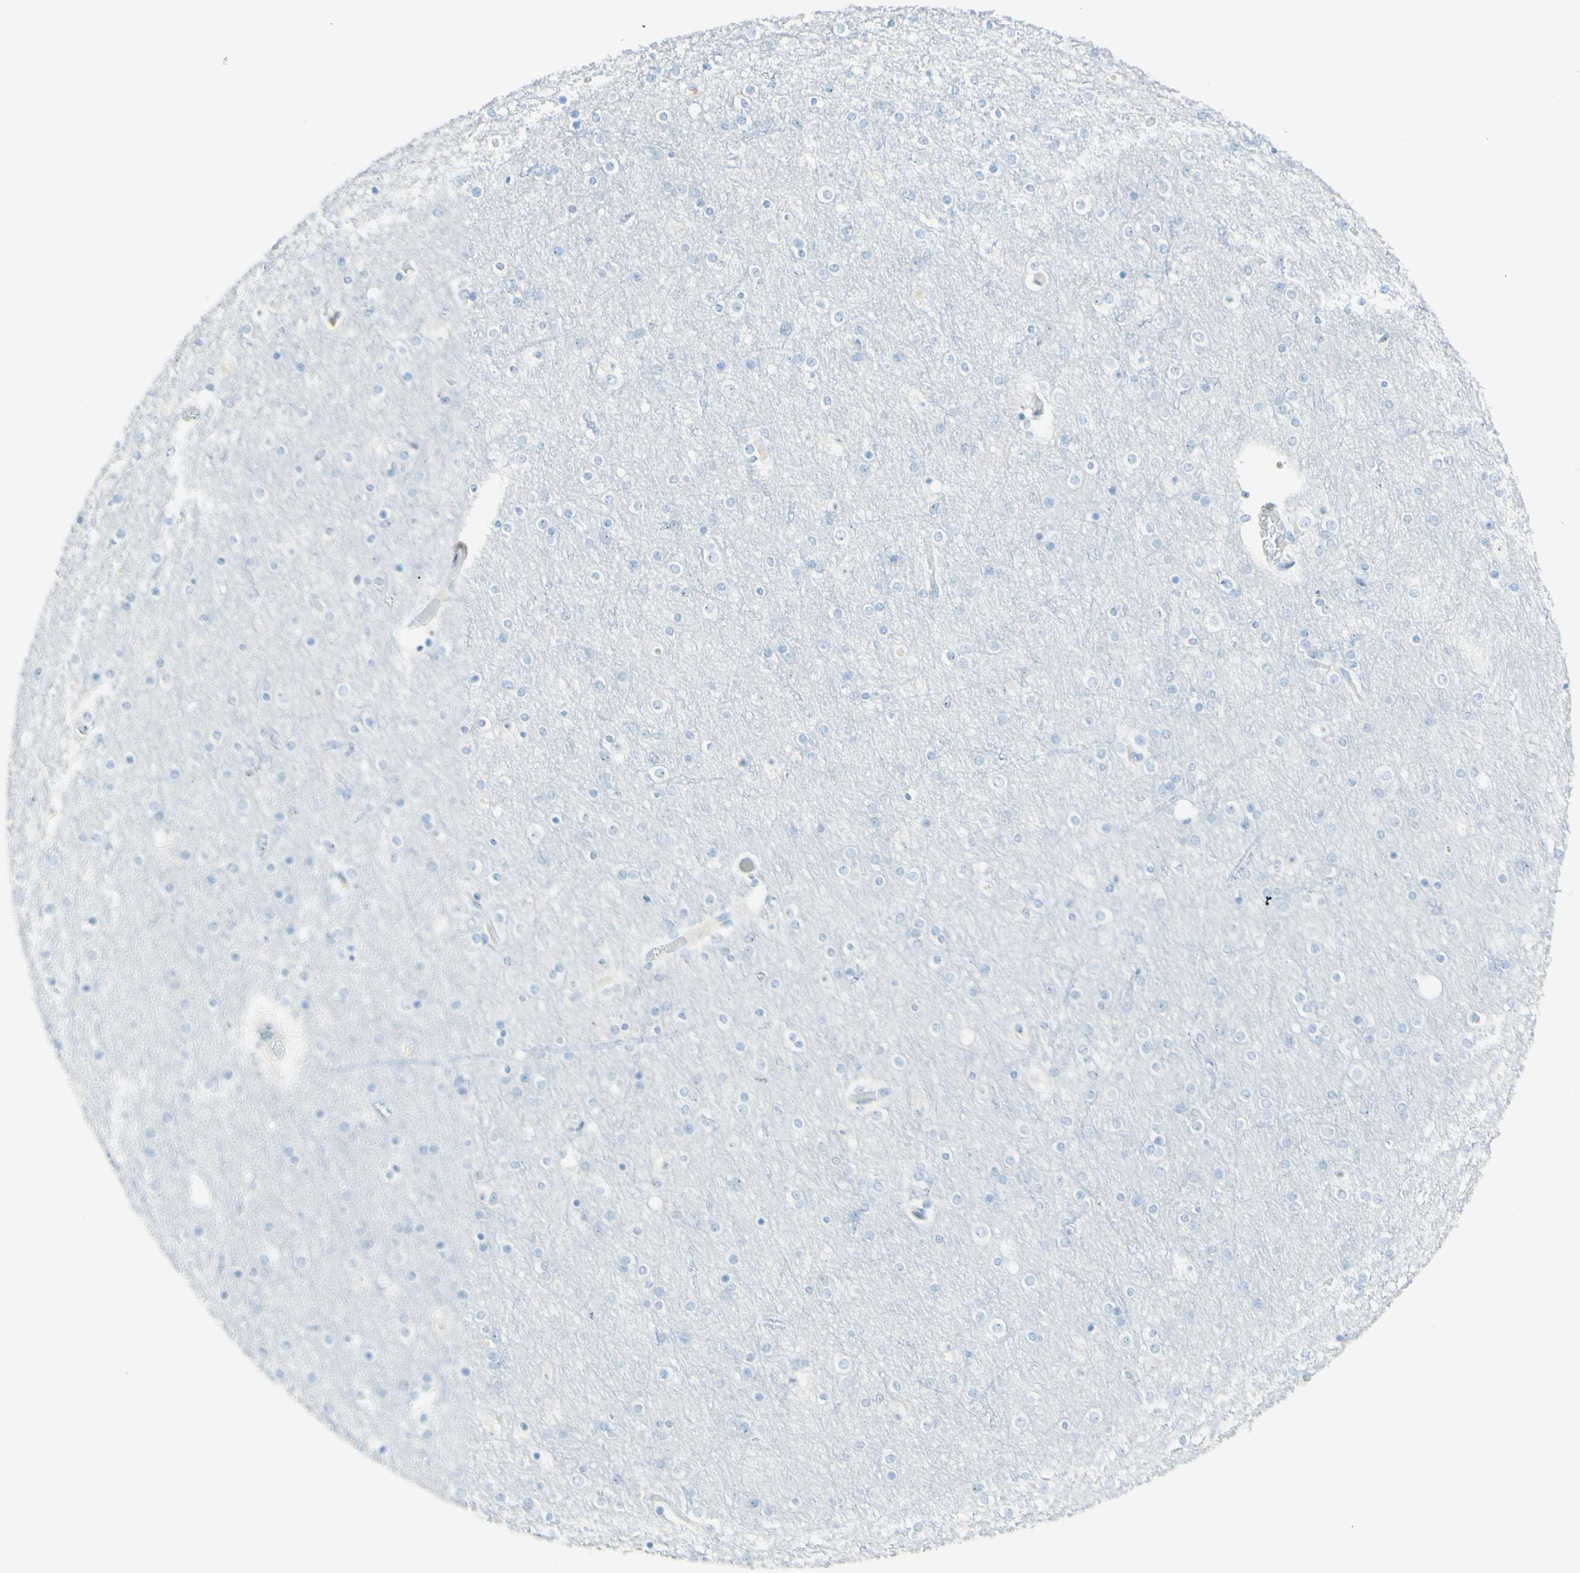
{"staining": {"intensity": "negative", "quantity": "none", "location": "none"}, "tissue": "cerebral cortex", "cell_type": "Endothelial cells", "image_type": "normal", "snomed": [{"axis": "morphology", "description": "Normal tissue, NOS"}, {"axis": "topography", "description": "Cerebral cortex"}], "caption": "An IHC micrograph of normal cerebral cortex is shown. There is no staining in endothelial cells of cerebral cortex.", "gene": "FMR1NB", "patient": {"sex": "female", "age": 54}}